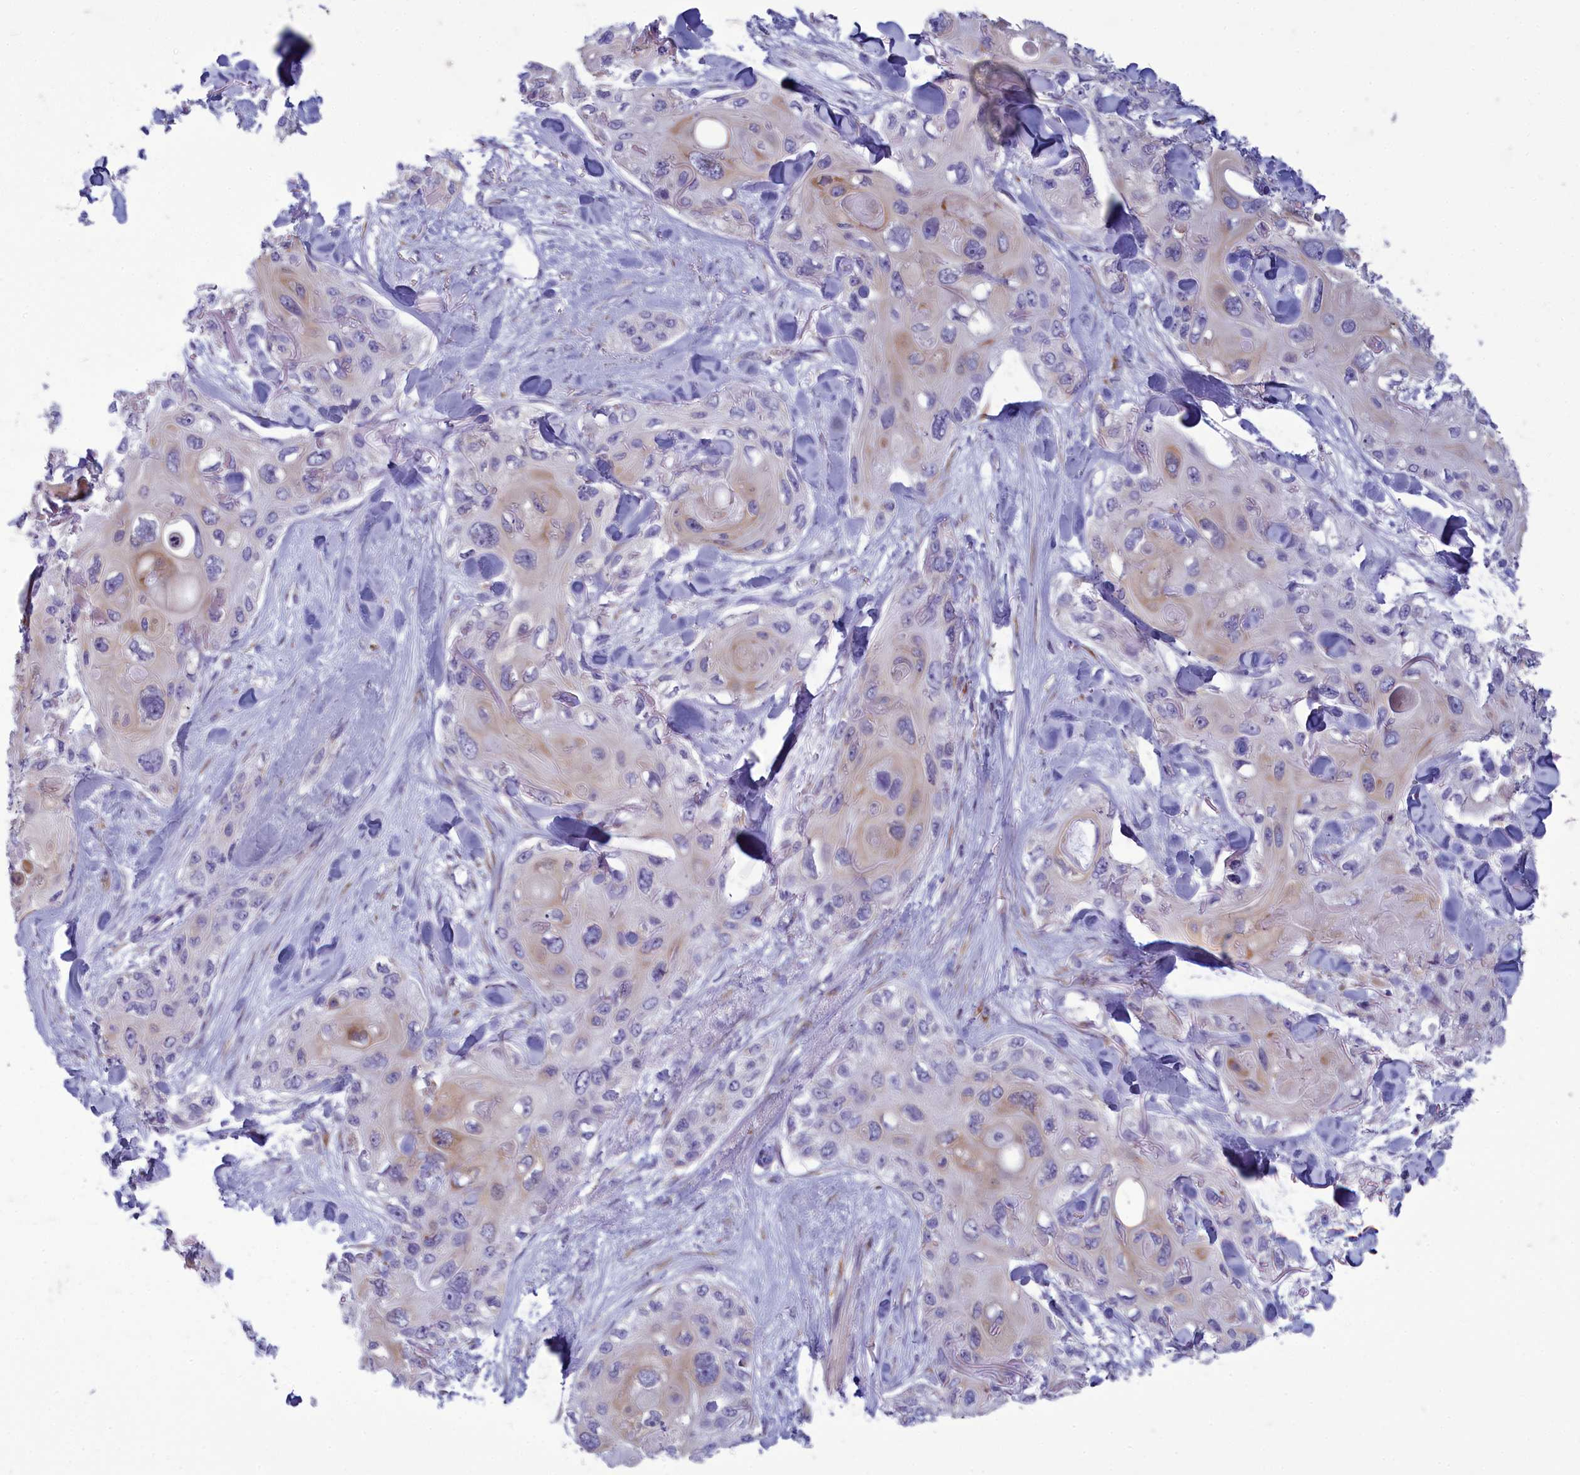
{"staining": {"intensity": "weak", "quantity": "<25%", "location": "cytoplasmic/membranous"}, "tissue": "skin cancer", "cell_type": "Tumor cells", "image_type": "cancer", "snomed": [{"axis": "morphology", "description": "Normal tissue, NOS"}, {"axis": "morphology", "description": "Squamous cell carcinoma, NOS"}, {"axis": "topography", "description": "Skin"}], "caption": "An immunohistochemistry image of skin cancer is shown. There is no staining in tumor cells of skin cancer. (DAB (3,3'-diaminobenzidine) IHC with hematoxylin counter stain).", "gene": "CENATAC", "patient": {"sex": "male", "age": 72}}